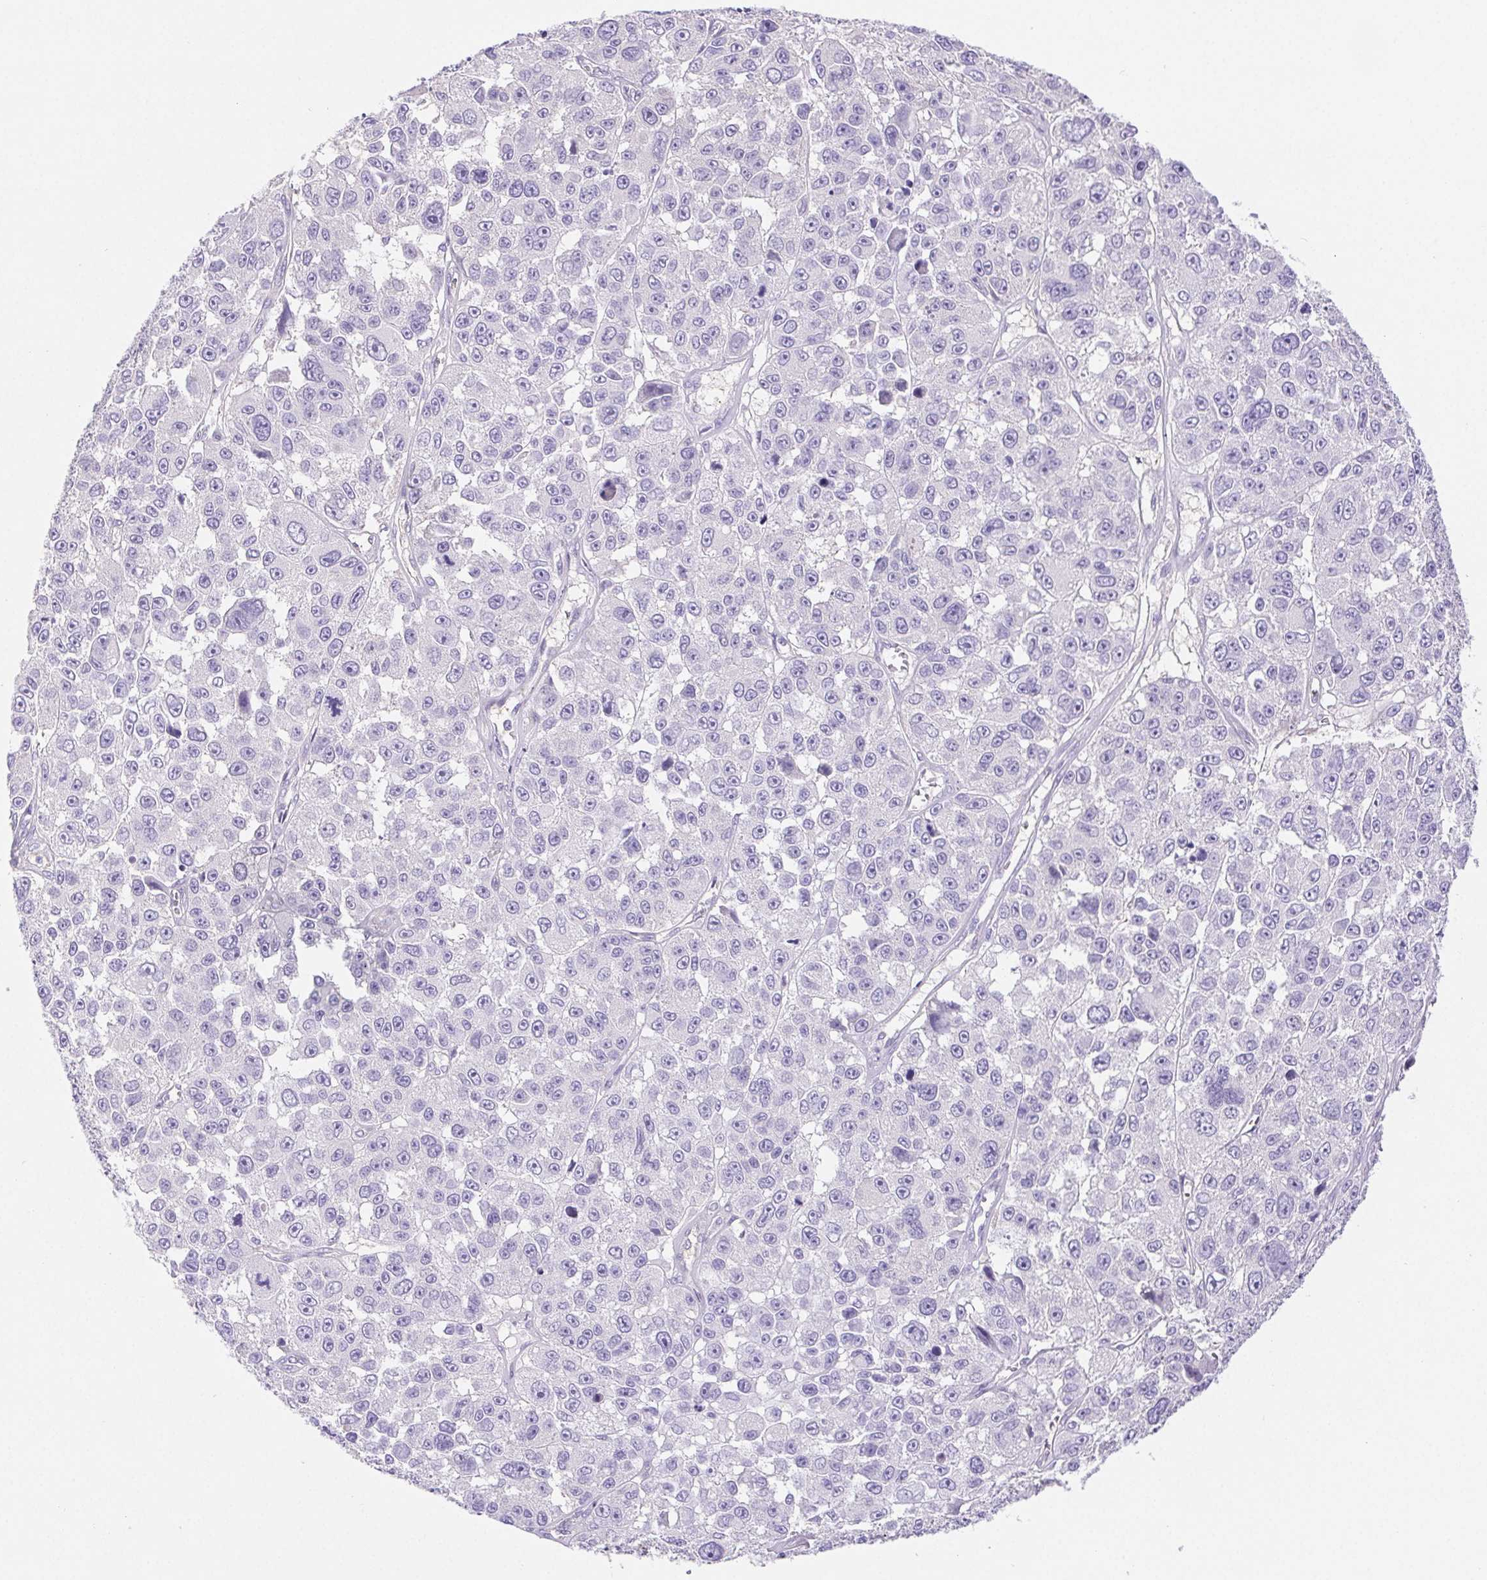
{"staining": {"intensity": "negative", "quantity": "none", "location": "none"}, "tissue": "melanoma", "cell_type": "Tumor cells", "image_type": "cancer", "snomed": [{"axis": "morphology", "description": "Malignant melanoma, NOS"}, {"axis": "topography", "description": "Skin"}], "caption": "This is an IHC micrograph of human melanoma. There is no expression in tumor cells.", "gene": "PNLIP", "patient": {"sex": "female", "age": 66}}